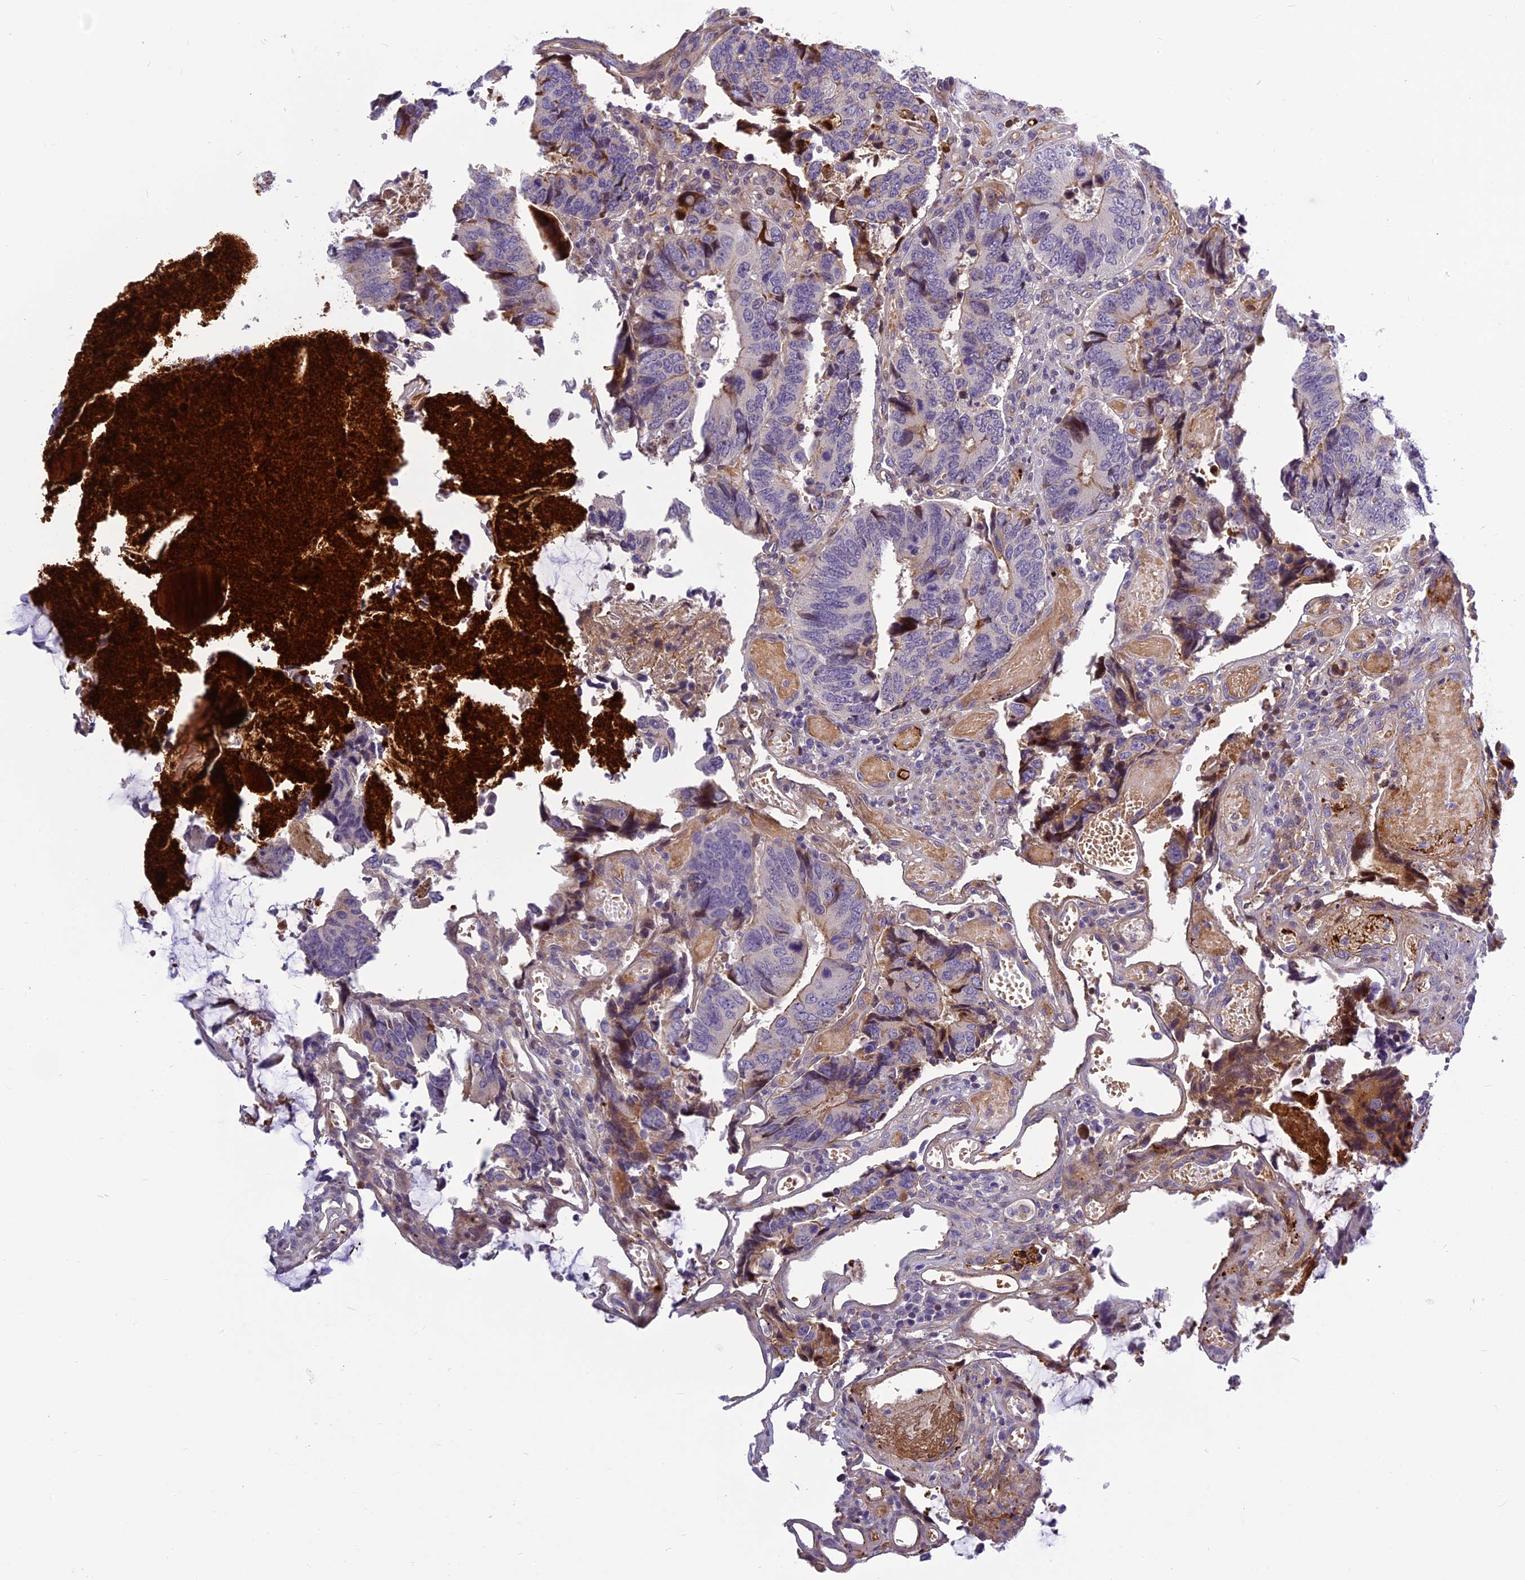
{"staining": {"intensity": "negative", "quantity": "none", "location": "none"}, "tissue": "colorectal cancer", "cell_type": "Tumor cells", "image_type": "cancer", "snomed": [{"axis": "morphology", "description": "Adenocarcinoma, NOS"}, {"axis": "topography", "description": "Colon"}], "caption": "Tumor cells are negative for protein expression in human colorectal adenocarcinoma.", "gene": "CLEC11A", "patient": {"sex": "male", "age": 87}}